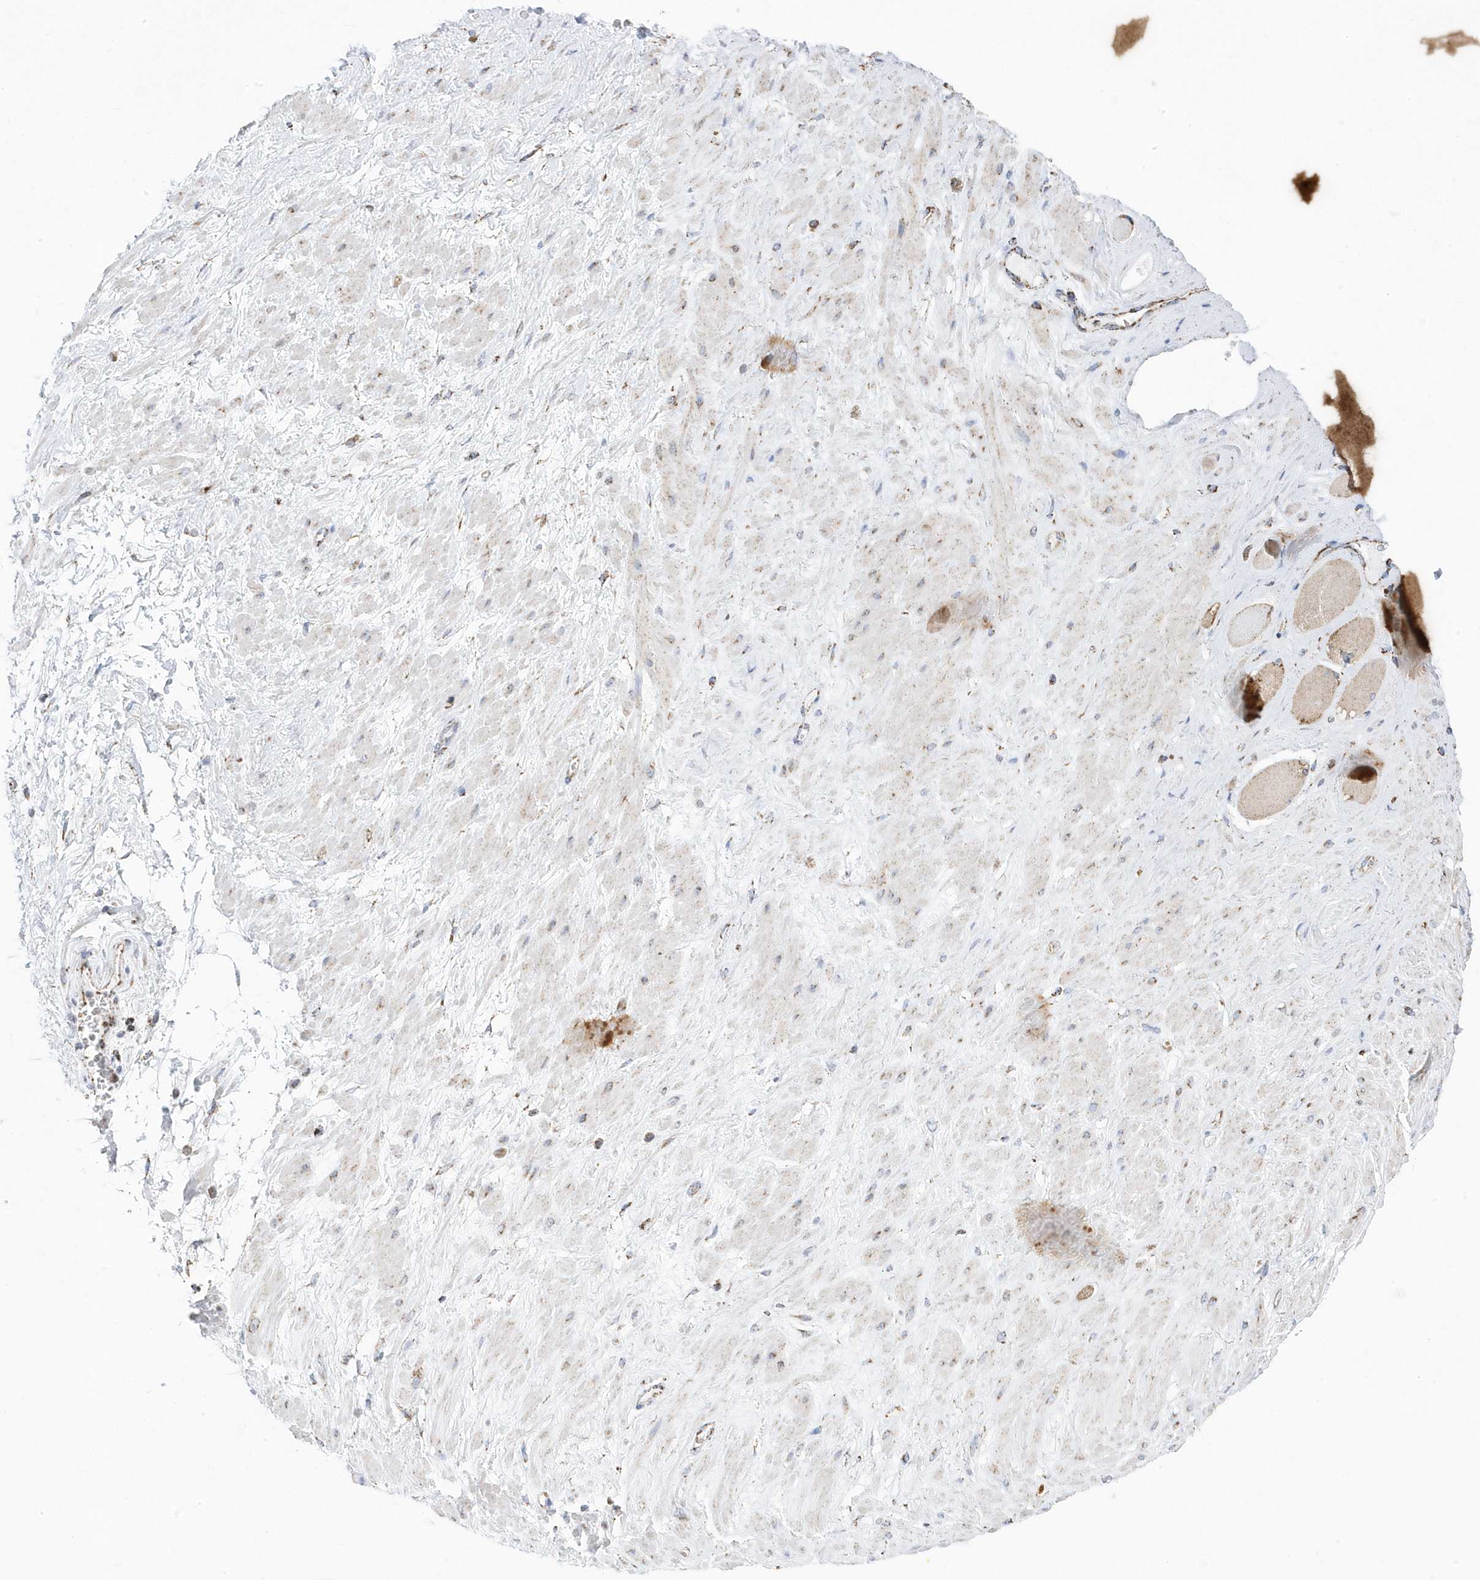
{"staining": {"intensity": "moderate", "quantity": "25%-75%", "location": "cytoplasmic/membranous"}, "tissue": "adipose tissue", "cell_type": "Adipocytes", "image_type": "normal", "snomed": [{"axis": "morphology", "description": "Normal tissue, NOS"}, {"axis": "morphology", "description": "Adenocarcinoma, Low grade"}, {"axis": "topography", "description": "Prostate"}, {"axis": "topography", "description": "Peripheral nerve tissue"}], "caption": "Immunohistochemistry (DAB) staining of benign adipose tissue displays moderate cytoplasmic/membranous protein positivity in approximately 25%-75% of adipocytes.", "gene": "GTPBP8", "patient": {"sex": "male", "age": 63}}